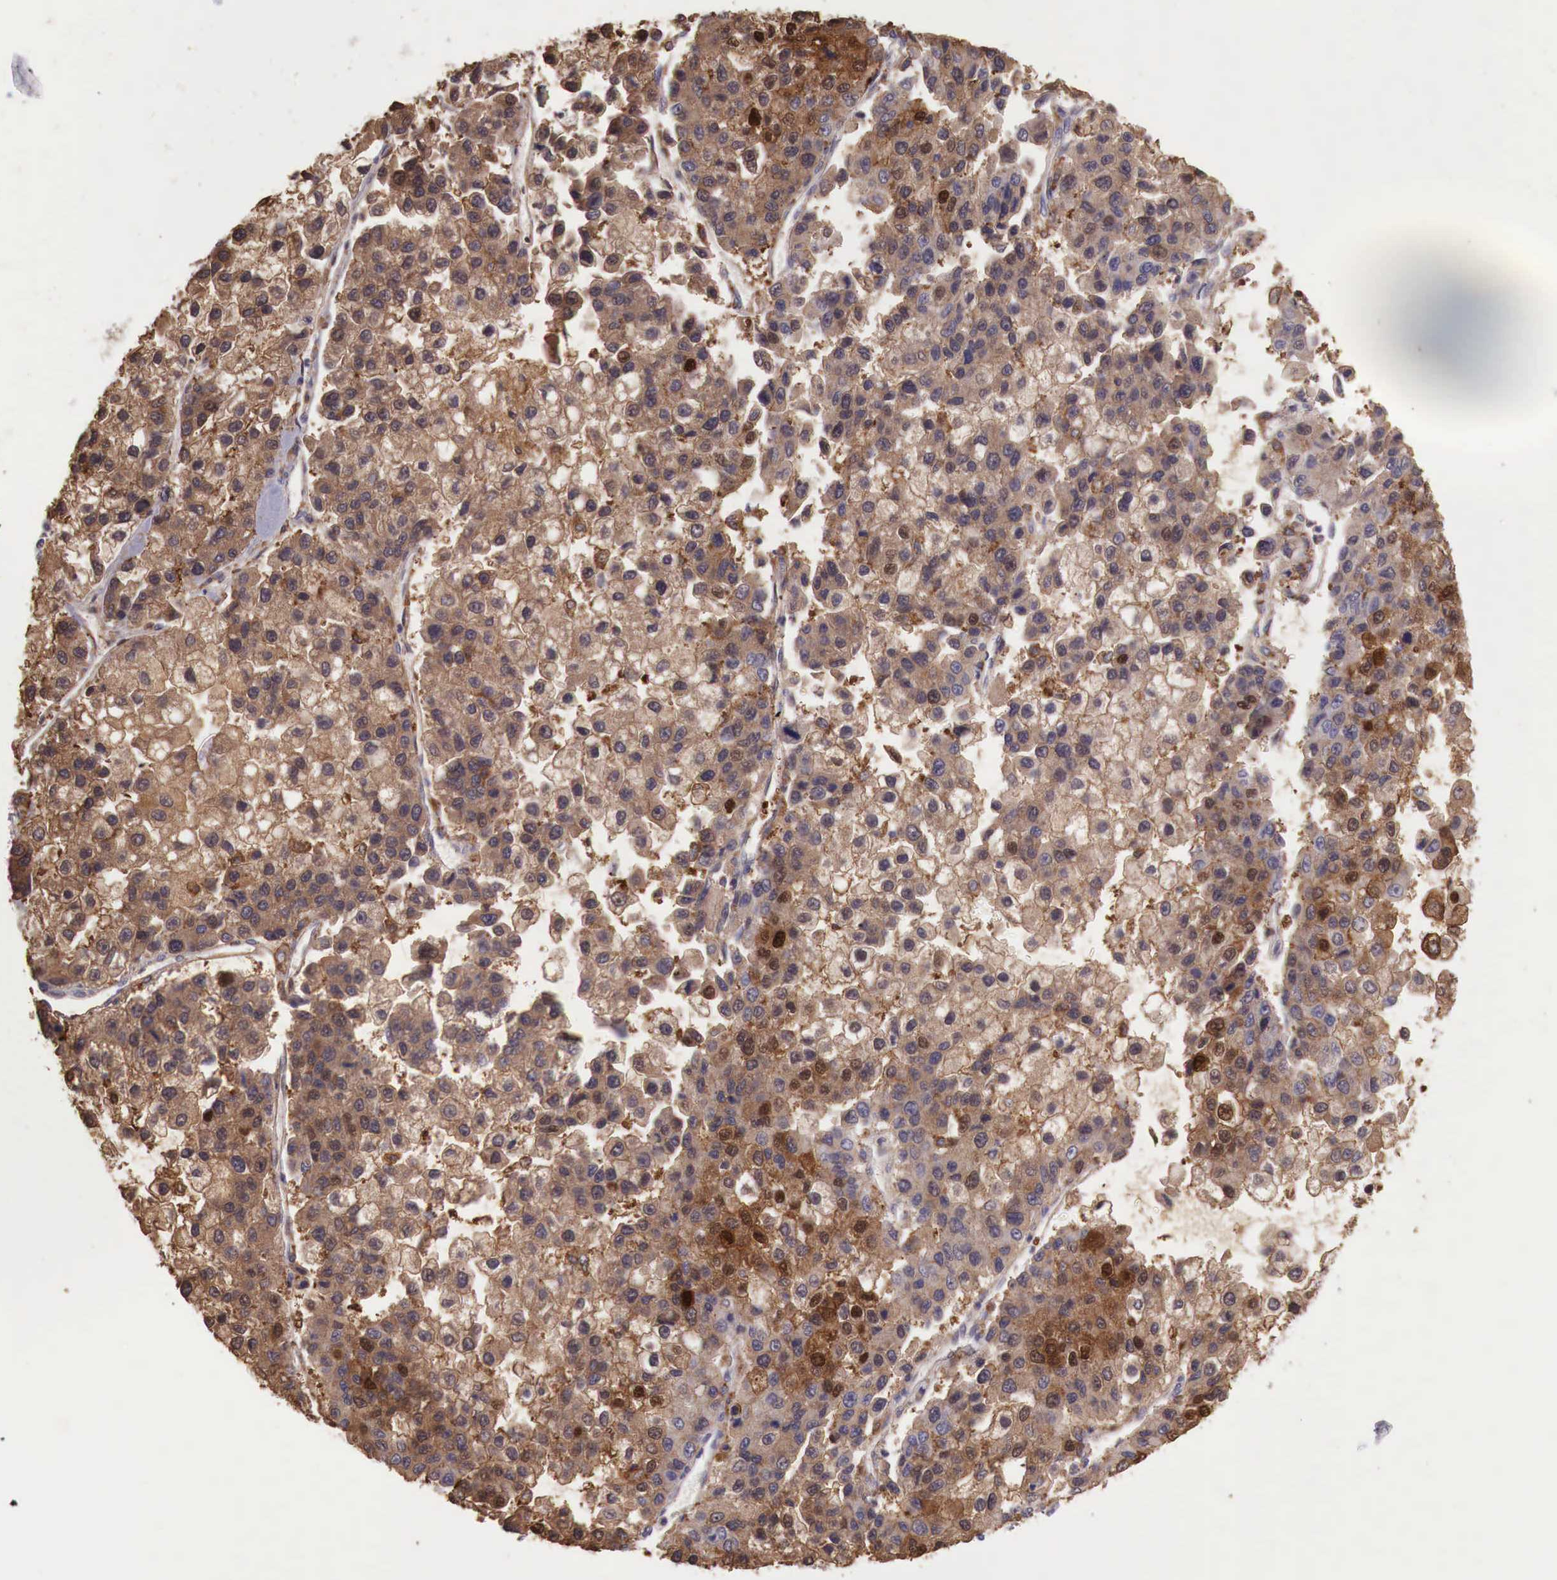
{"staining": {"intensity": "moderate", "quantity": ">75%", "location": "cytoplasmic/membranous,nuclear"}, "tissue": "liver cancer", "cell_type": "Tumor cells", "image_type": "cancer", "snomed": [{"axis": "morphology", "description": "Carcinoma, Hepatocellular, NOS"}, {"axis": "topography", "description": "Liver"}], "caption": "The histopathology image demonstrates a brown stain indicating the presence of a protein in the cytoplasmic/membranous and nuclear of tumor cells in liver cancer.", "gene": "CHRDL1", "patient": {"sex": "female", "age": 66}}